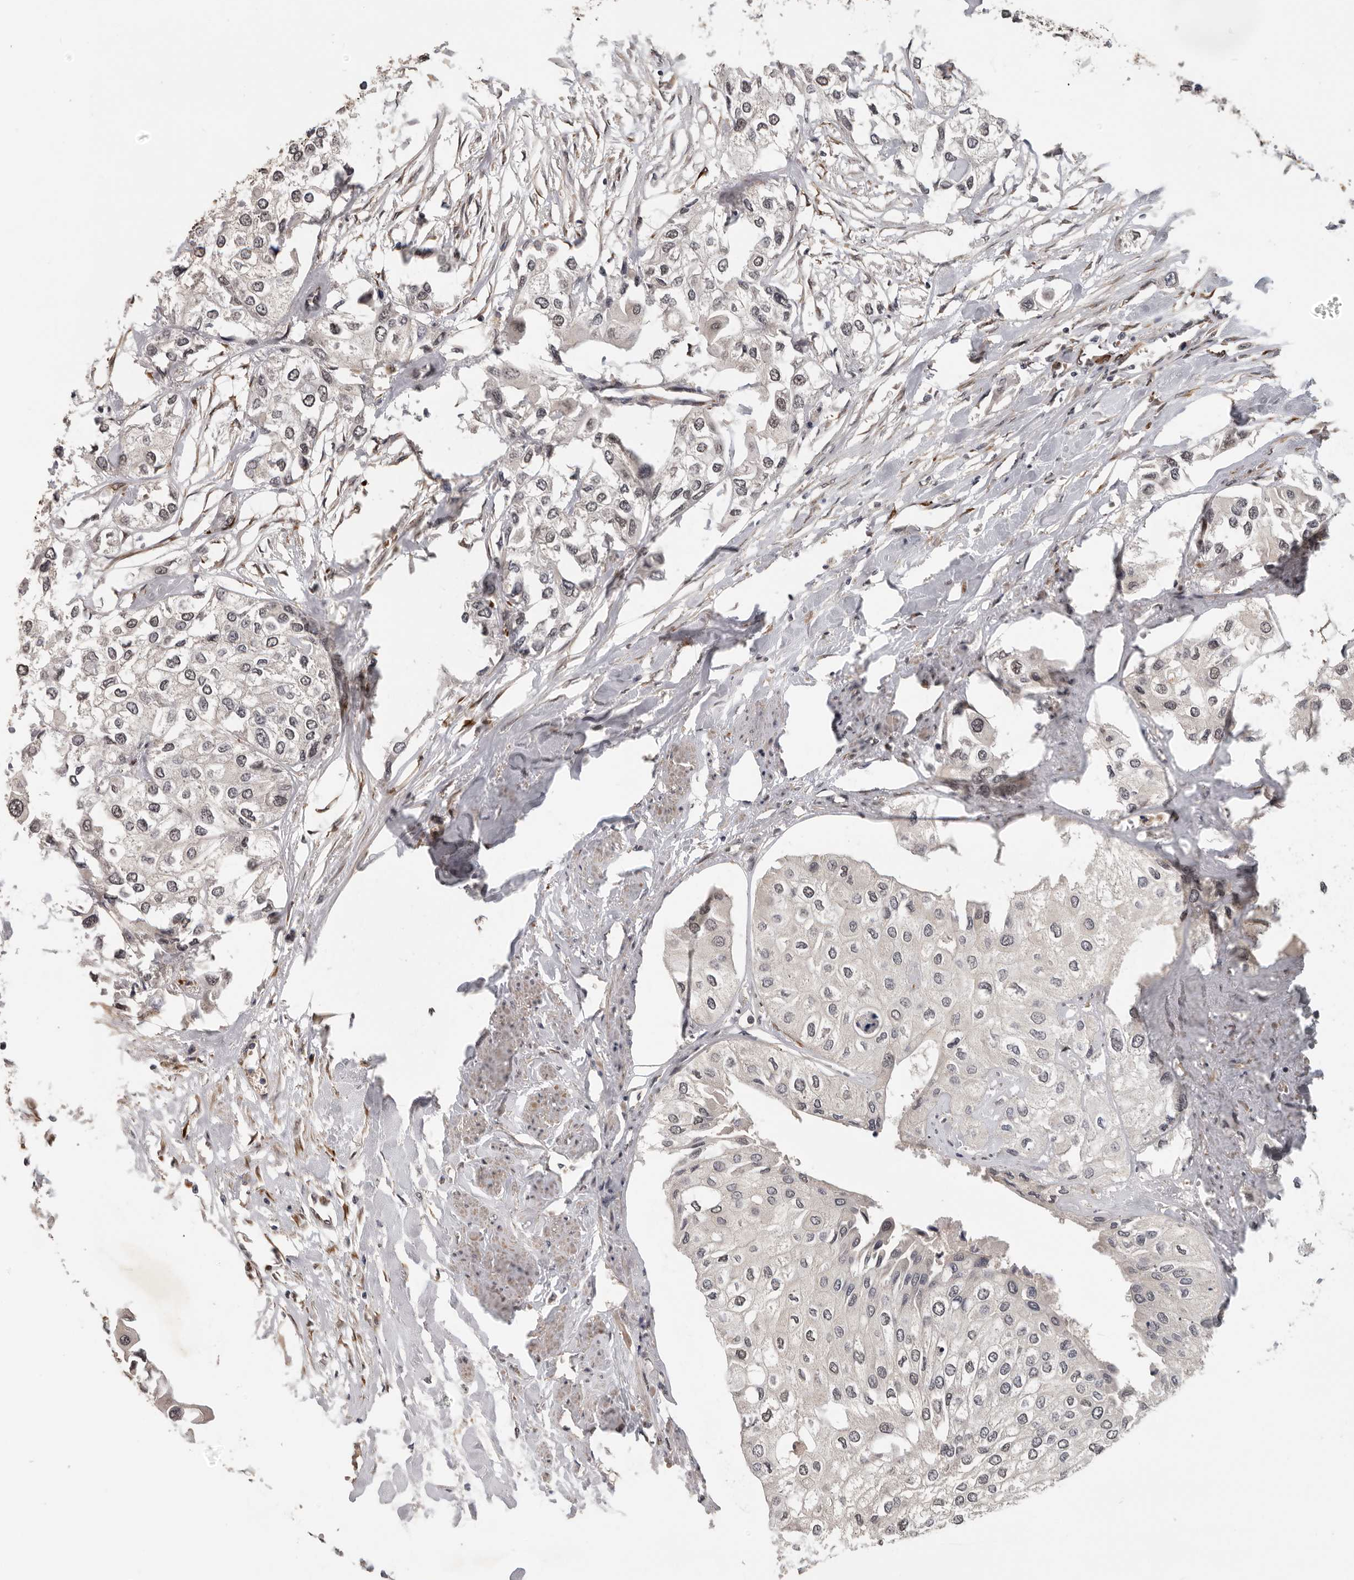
{"staining": {"intensity": "weak", "quantity": ">75%", "location": "nuclear"}, "tissue": "urothelial cancer", "cell_type": "Tumor cells", "image_type": "cancer", "snomed": [{"axis": "morphology", "description": "Urothelial carcinoma, High grade"}, {"axis": "topography", "description": "Urinary bladder"}], "caption": "This photomicrograph displays urothelial cancer stained with immunohistochemistry to label a protein in brown. The nuclear of tumor cells show weak positivity for the protein. Nuclei are counter-stained blue.", "gene": "HENMT1", "patient": {"sex": "male", "age": 64}}